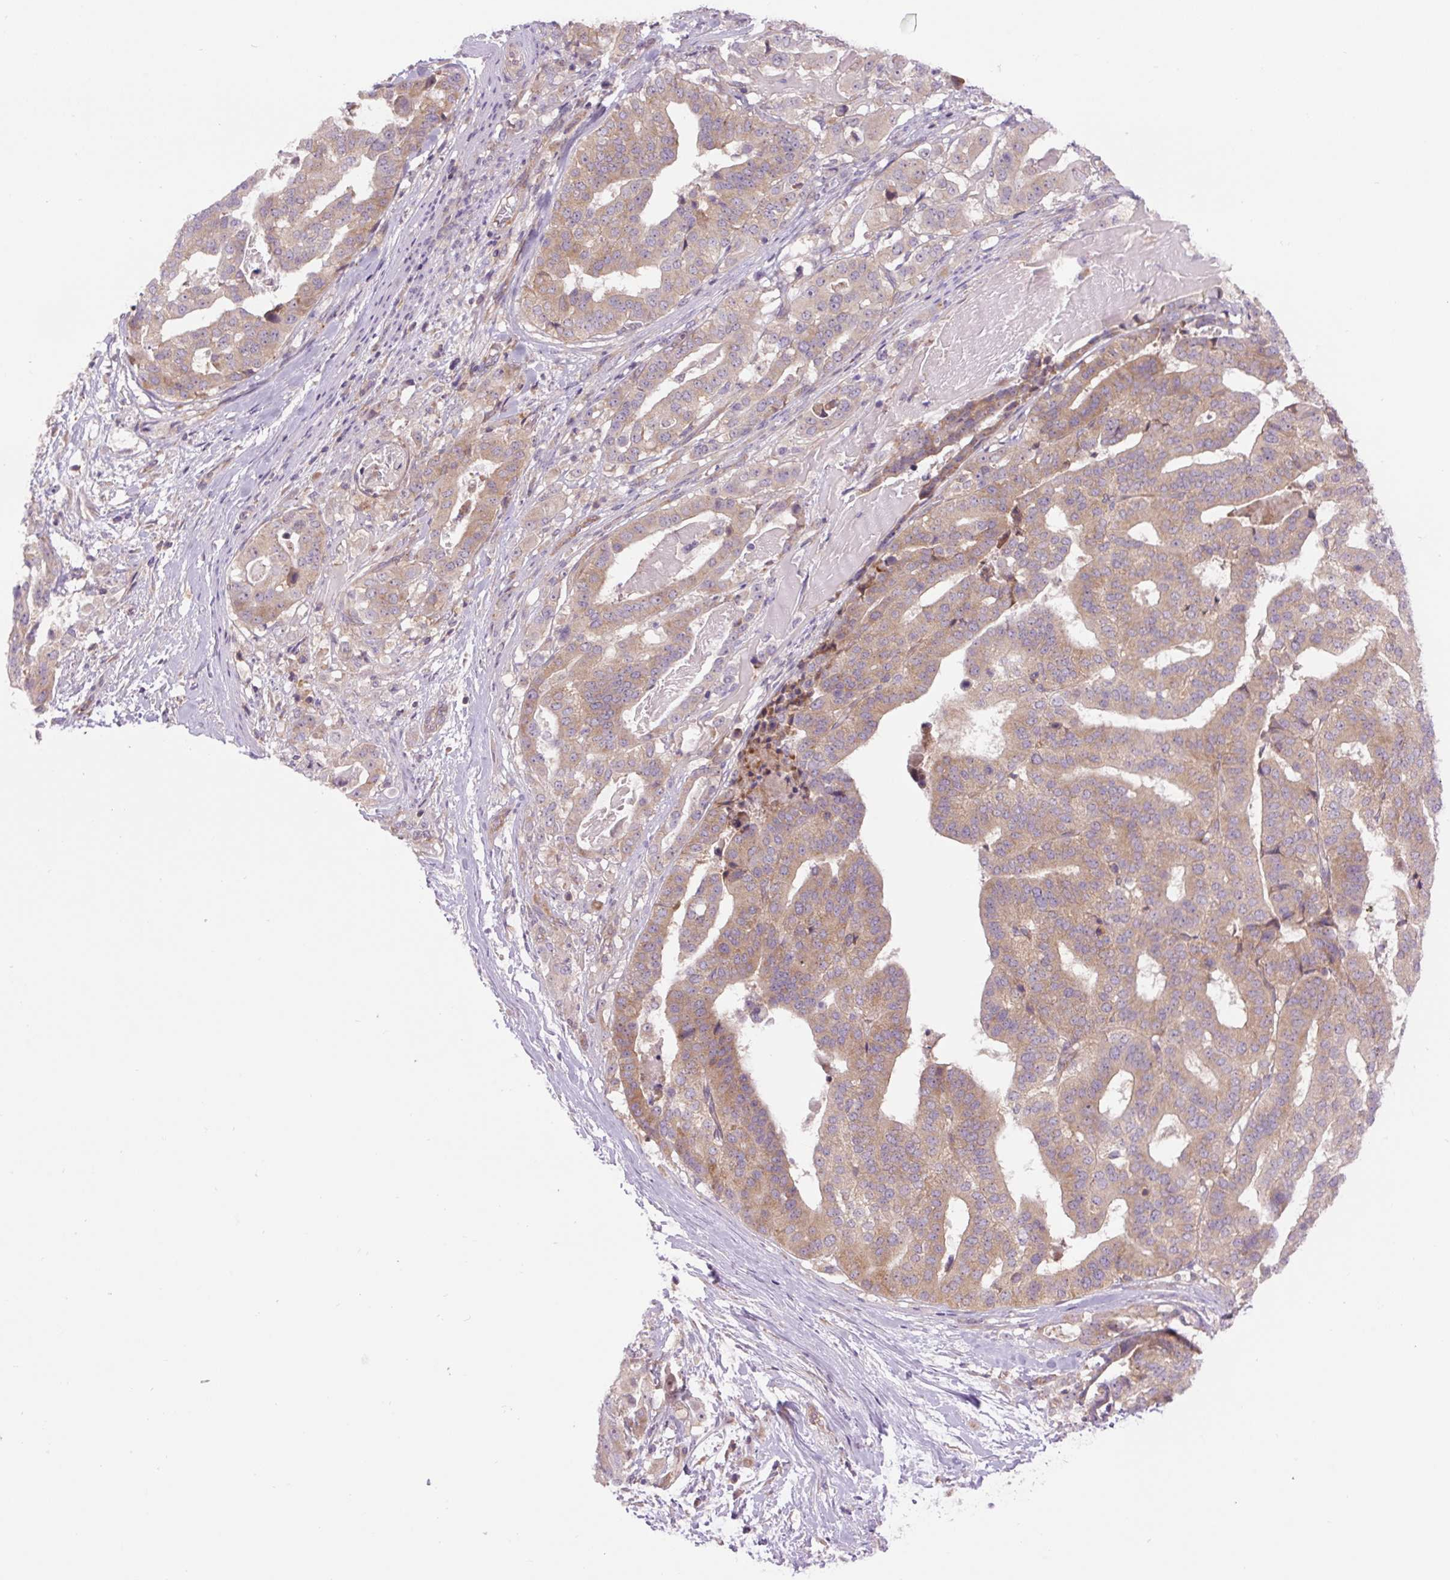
{"staining": {"intensity": "weak", "quantity": ">75%", "location": "cytoplasmic/membranous"}, "tissue": "stomach cancer", "cell_type": "Tumor cells", "image_type": "cancer", "snomed": [{"axis": "morphology", "description": "Adenocarcinoma, NOS"}, {"axis": "topography", "description": "Stomach"}], "caption": "Protein expression analysis of human stomach cancer (adenocarcinoma) reveals weak cytoplasmic/membranous positivity in about >75% of tumor cells.", "gene": "MINK1", "patient": {"sex": "male", "age": 48}}